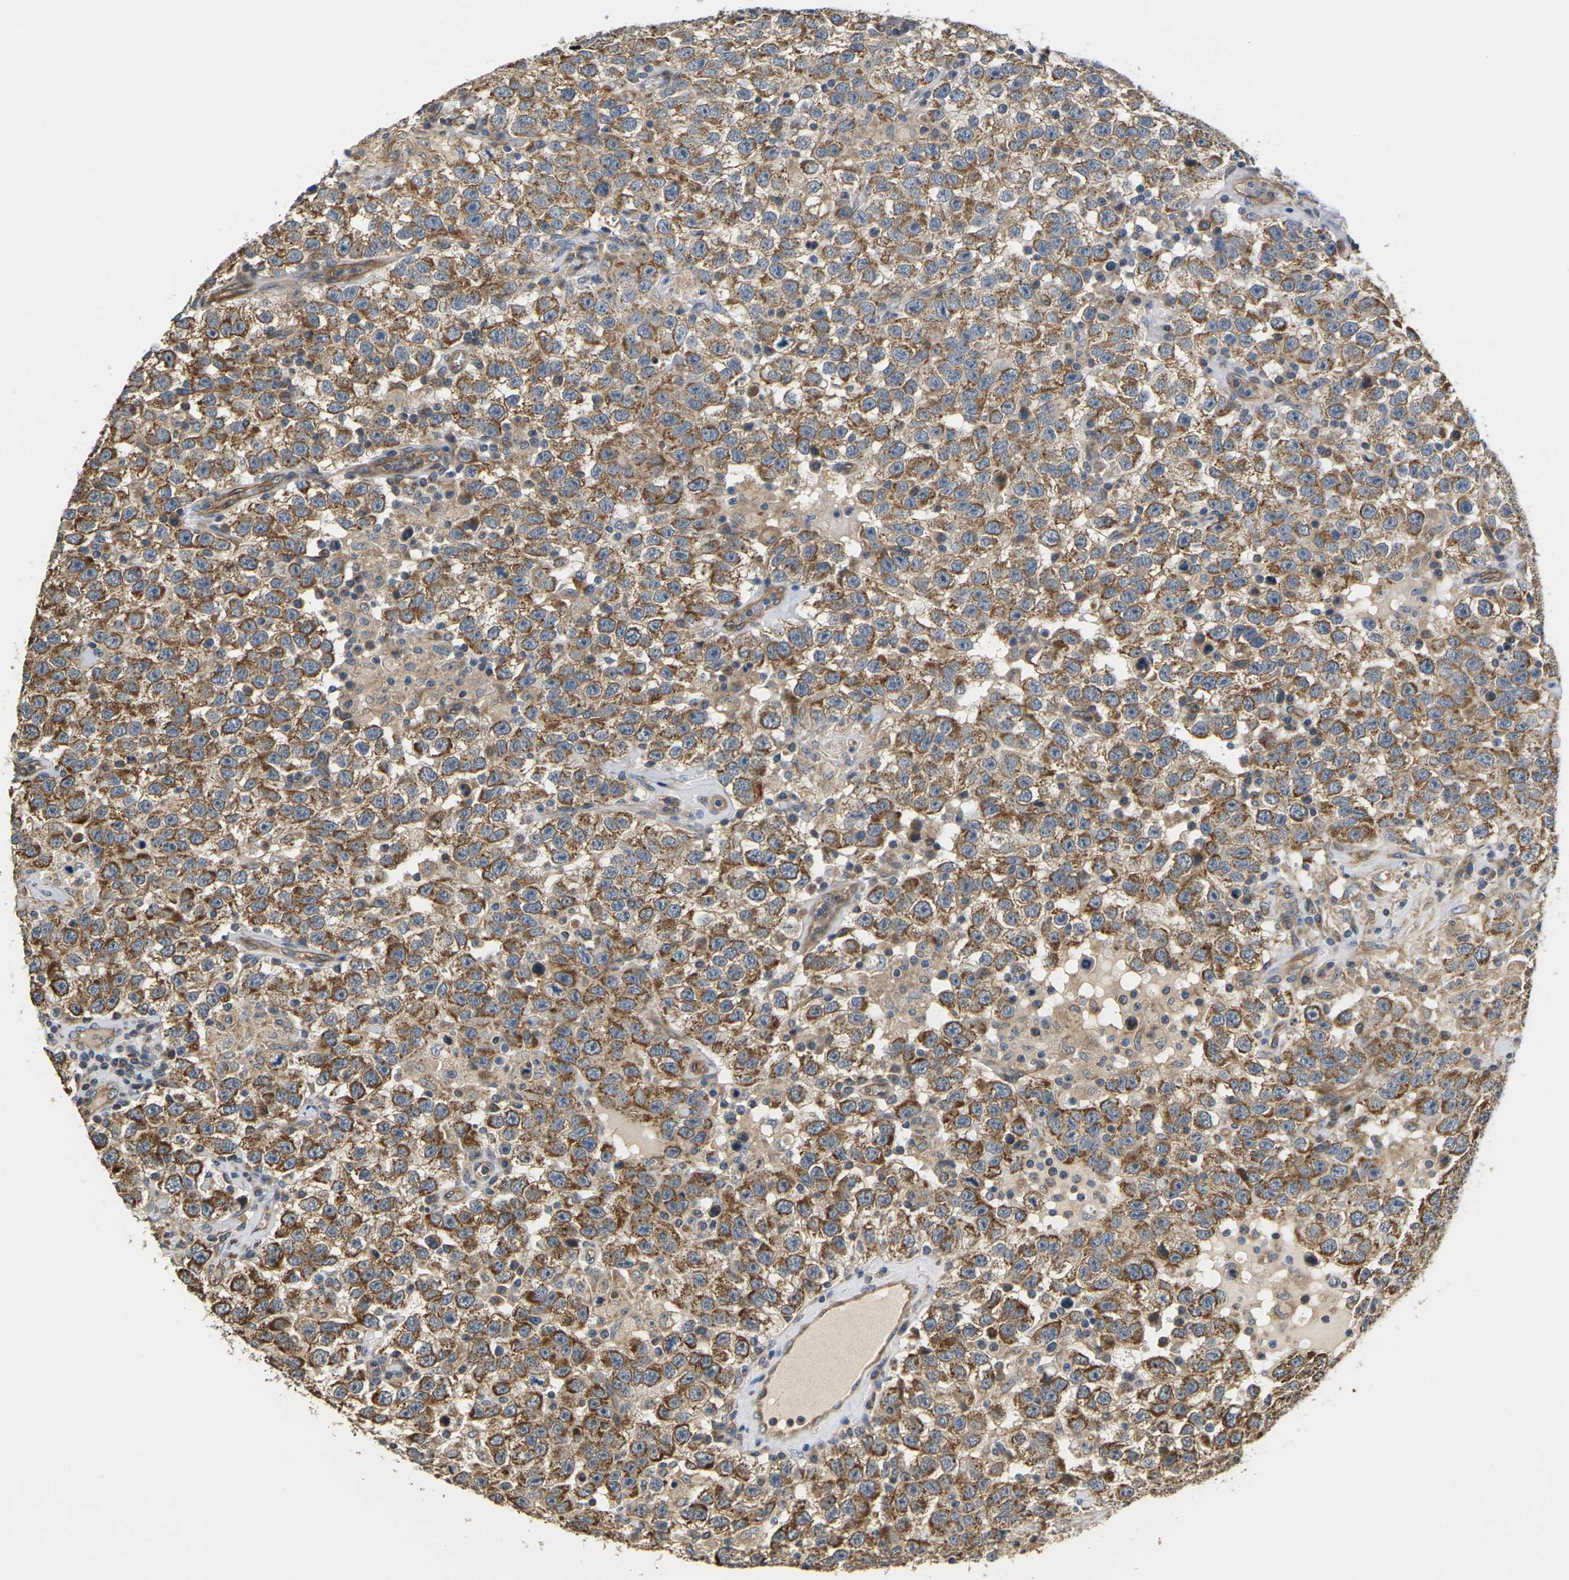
{"staining": {"intensity": "moderate", "quantity": ">75%", "location": "cytoplasmic/membranous"}, "tissue": "testis cancer", "cell_type": "Tumor cells", "image_type": "cancer", "snomed": [{"axis": "morphology", "description": "Seminoma, NOS"}, {"axis": "topography", "description": "Testis"}], "caption": "Tumor cells show medium levels of moderate cytoplasmic/membranous positivity in approximately >75% of cells in testis cancer (seminoma). (Stains: DAB in brown, nuclei in blue, Microscopy: brightfield microscopy at high magnification).", "gene": "PCDHB4", "patient": {"sex": "male", "age": 41}}